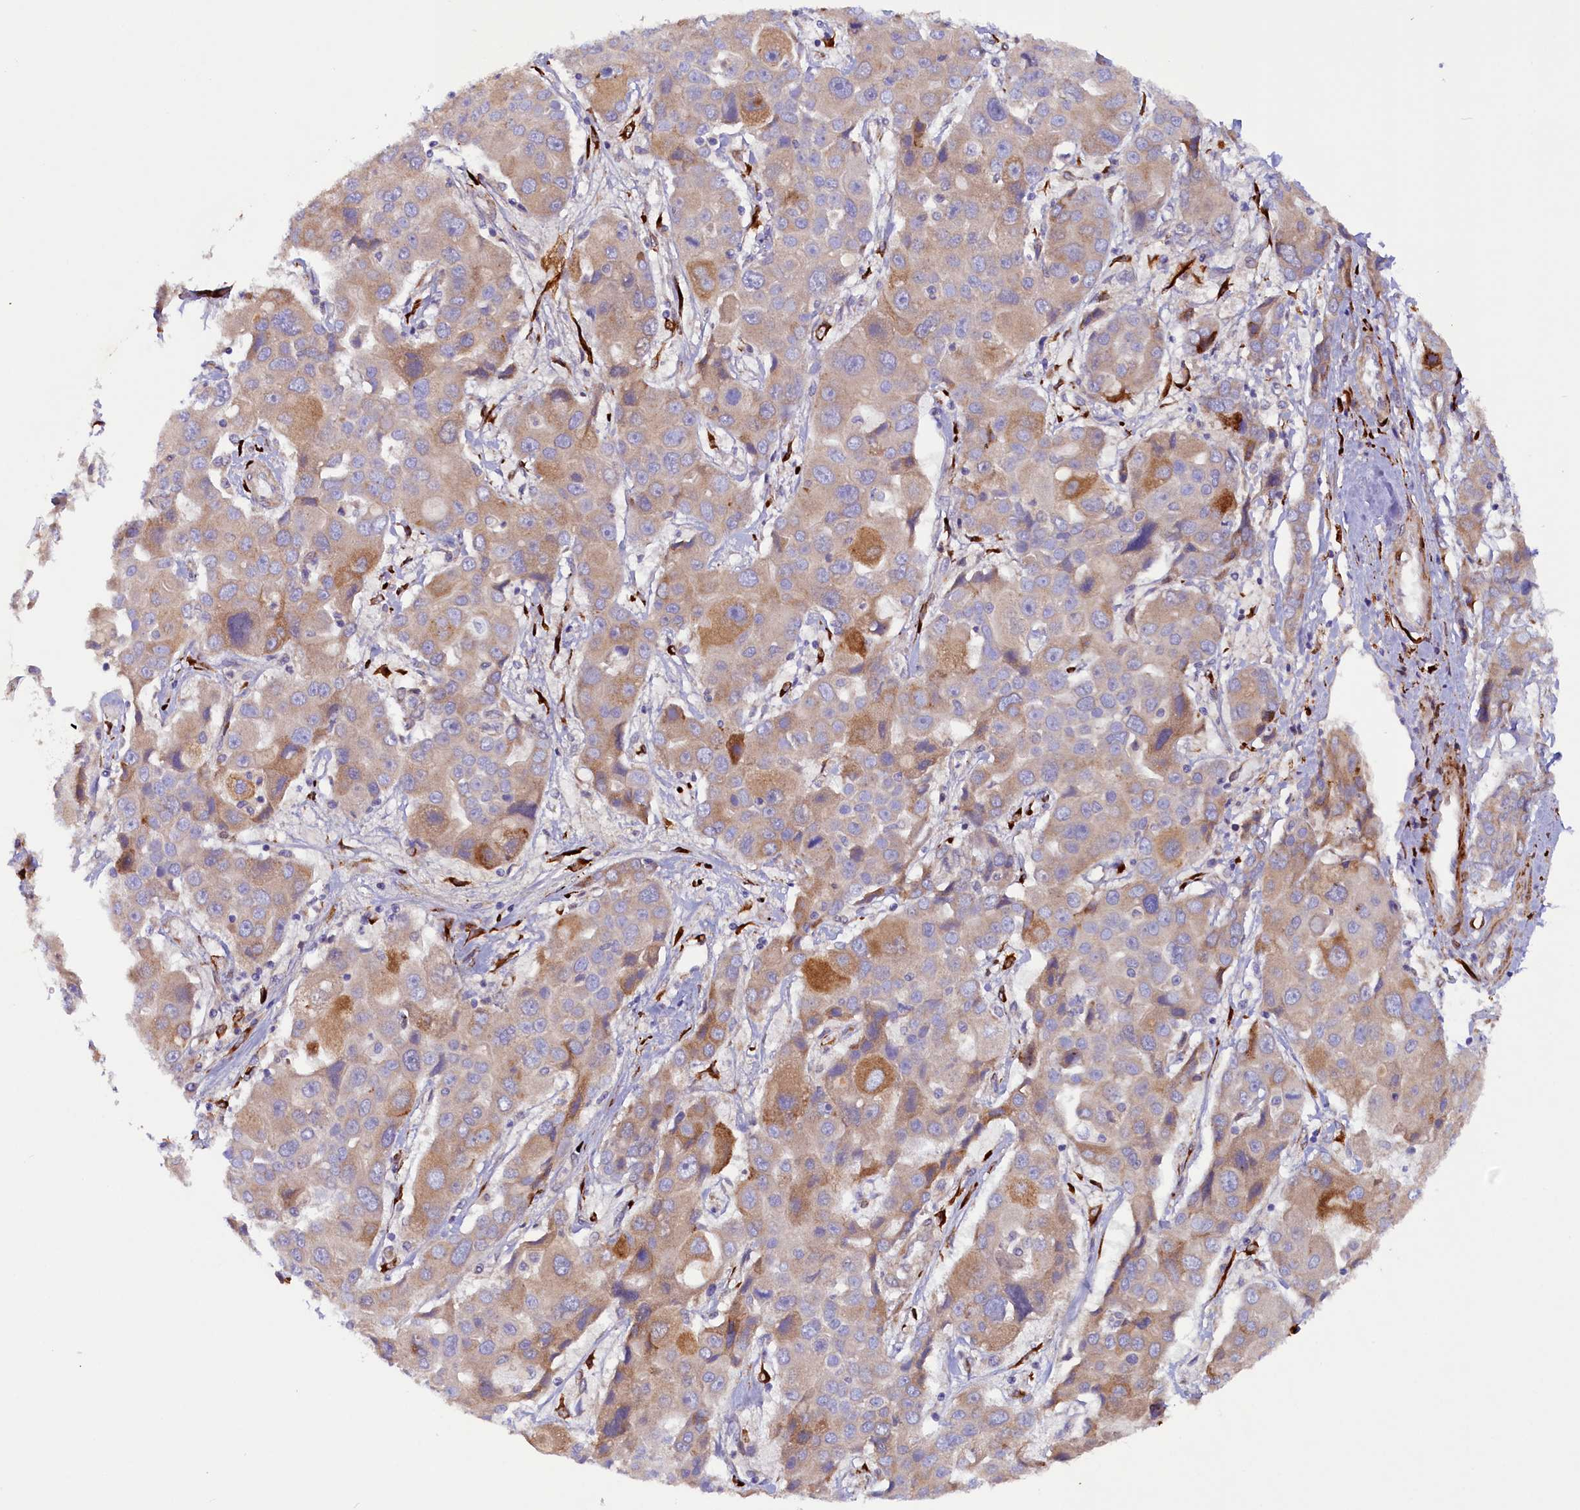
{"staining": {"intensity": "moderate", "quantity": "25%-75%", "location": "cytoplasmic/membranous"}, "tissue": "liver cancer", "cell_type": "Tumor cells", "image_type": "cancer", "snomed": [{"axis": "morphology", "description": "Cholangiocarcinoma"}, {"axis": "topography", "description": "Liver"}], "caption": "Protein expression analysis of liver cancer (cholangiocarcinoma) shows moderate cytoplasmic/membranous staining in approximately 25%-75% of tumor cells. Nuclei are stained in blue.", "gene": "ARRDC4", "patient": {"sex": "male", "age": 67}}